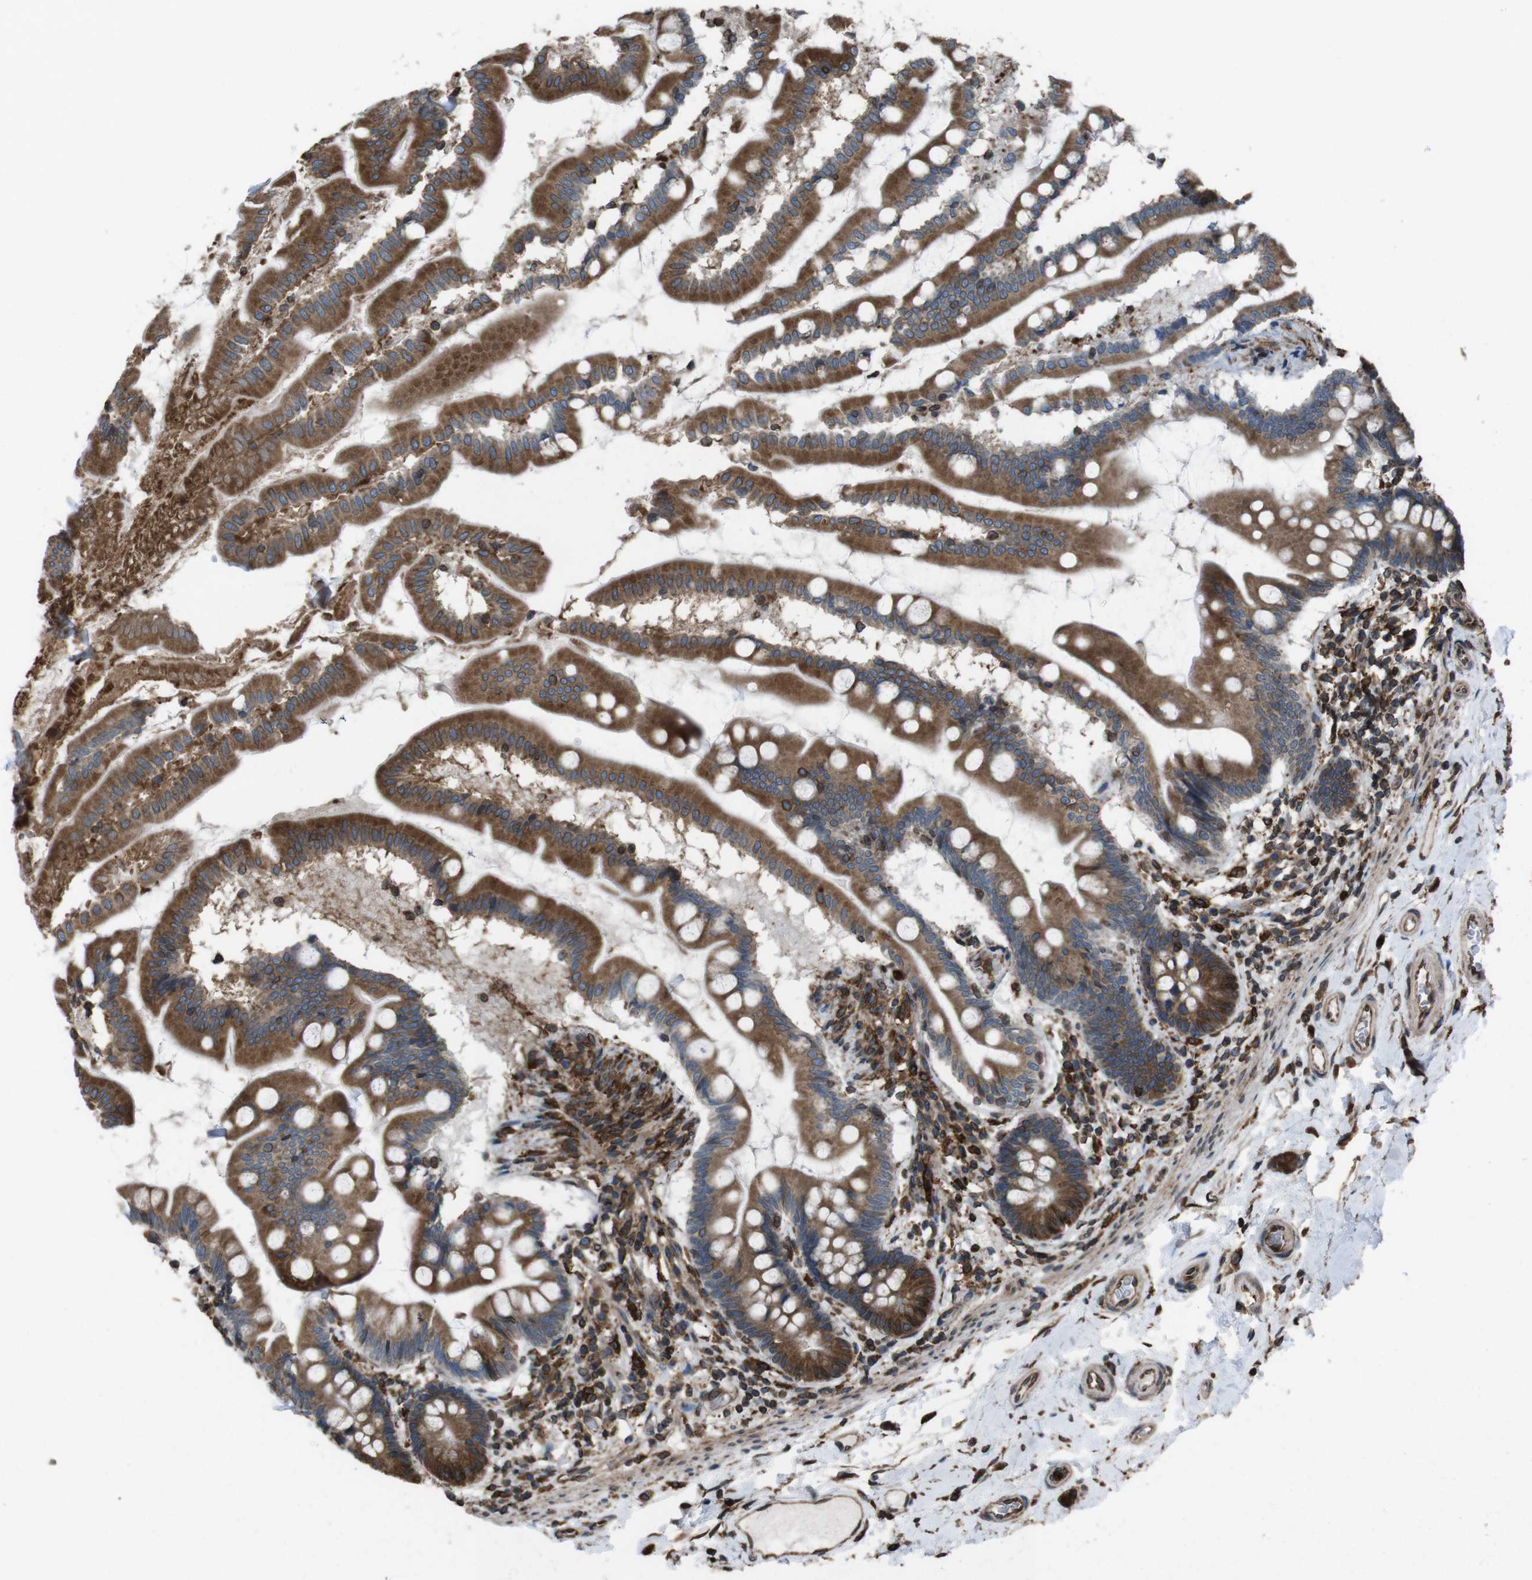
{"staining": {"intensity": "moderate", "quantity": ">75%", "location": "cytoplasmic/membranous"}, "tissue": "small intestine", "cell_type": "Glandular cells", "image_type": "normal", "snomed": [{"axis": "morphology", "description": "Normal tissue, NOS"}, {"axis": "topography", "description": "Small intestine"}], "caption": "Protein expression analysis of normal human small intestine reveals moderate cytoplasmic/membranous staining in approximately >75% of glandular cells. (Stains: DAB in brown, nuclei in blue, Microscopy: brightfield microscopy at high magnification).", "gene": "APMAP", "patient": {"sex": "female", "age": 56}}